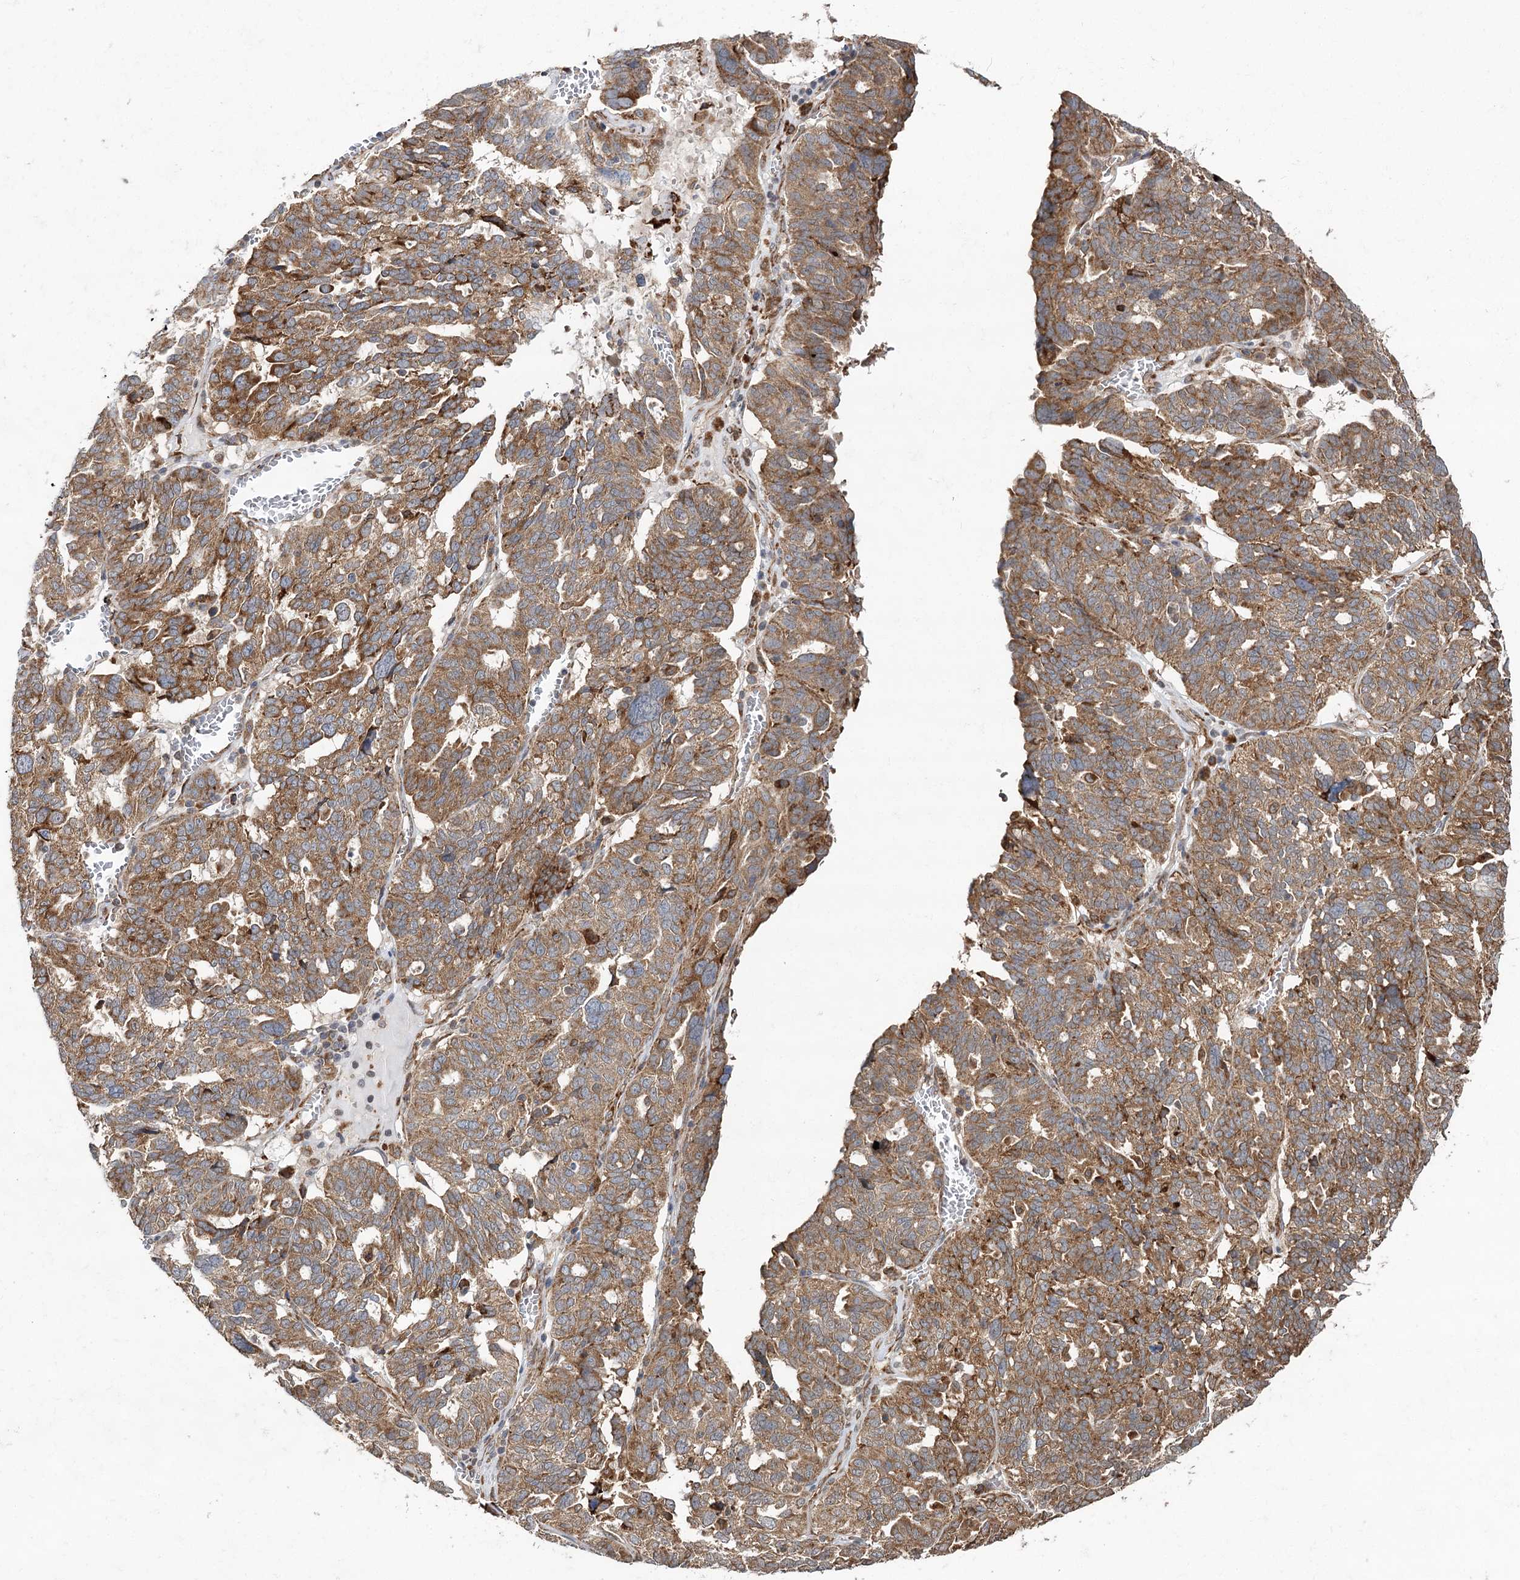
{"staining": {"intensity": "moderate", "quantity": ">75%", "location": "cytoplasmic/membranous"}, "tissue": "ovarian cancer", "cell_type": "Tumor cells", "image_type": "cancer", "snomed": [{"axis": "morphology", "description": "Cystadenocarcinoma, serous, NOS"}, {"axis": "topography", "description": "Ovary"}], "caption": "Immunohistochemistry (IHC) histopathology image of human ovarian serous cystadenocarcinoma stained for a protein (brown), which demonstrates medium levels of moderate cytoplasmic/membranous staining in approximately >75% of tumor cells.", "gene": "DNAJB14", "patient": {"sex": "female", "age": 59}}